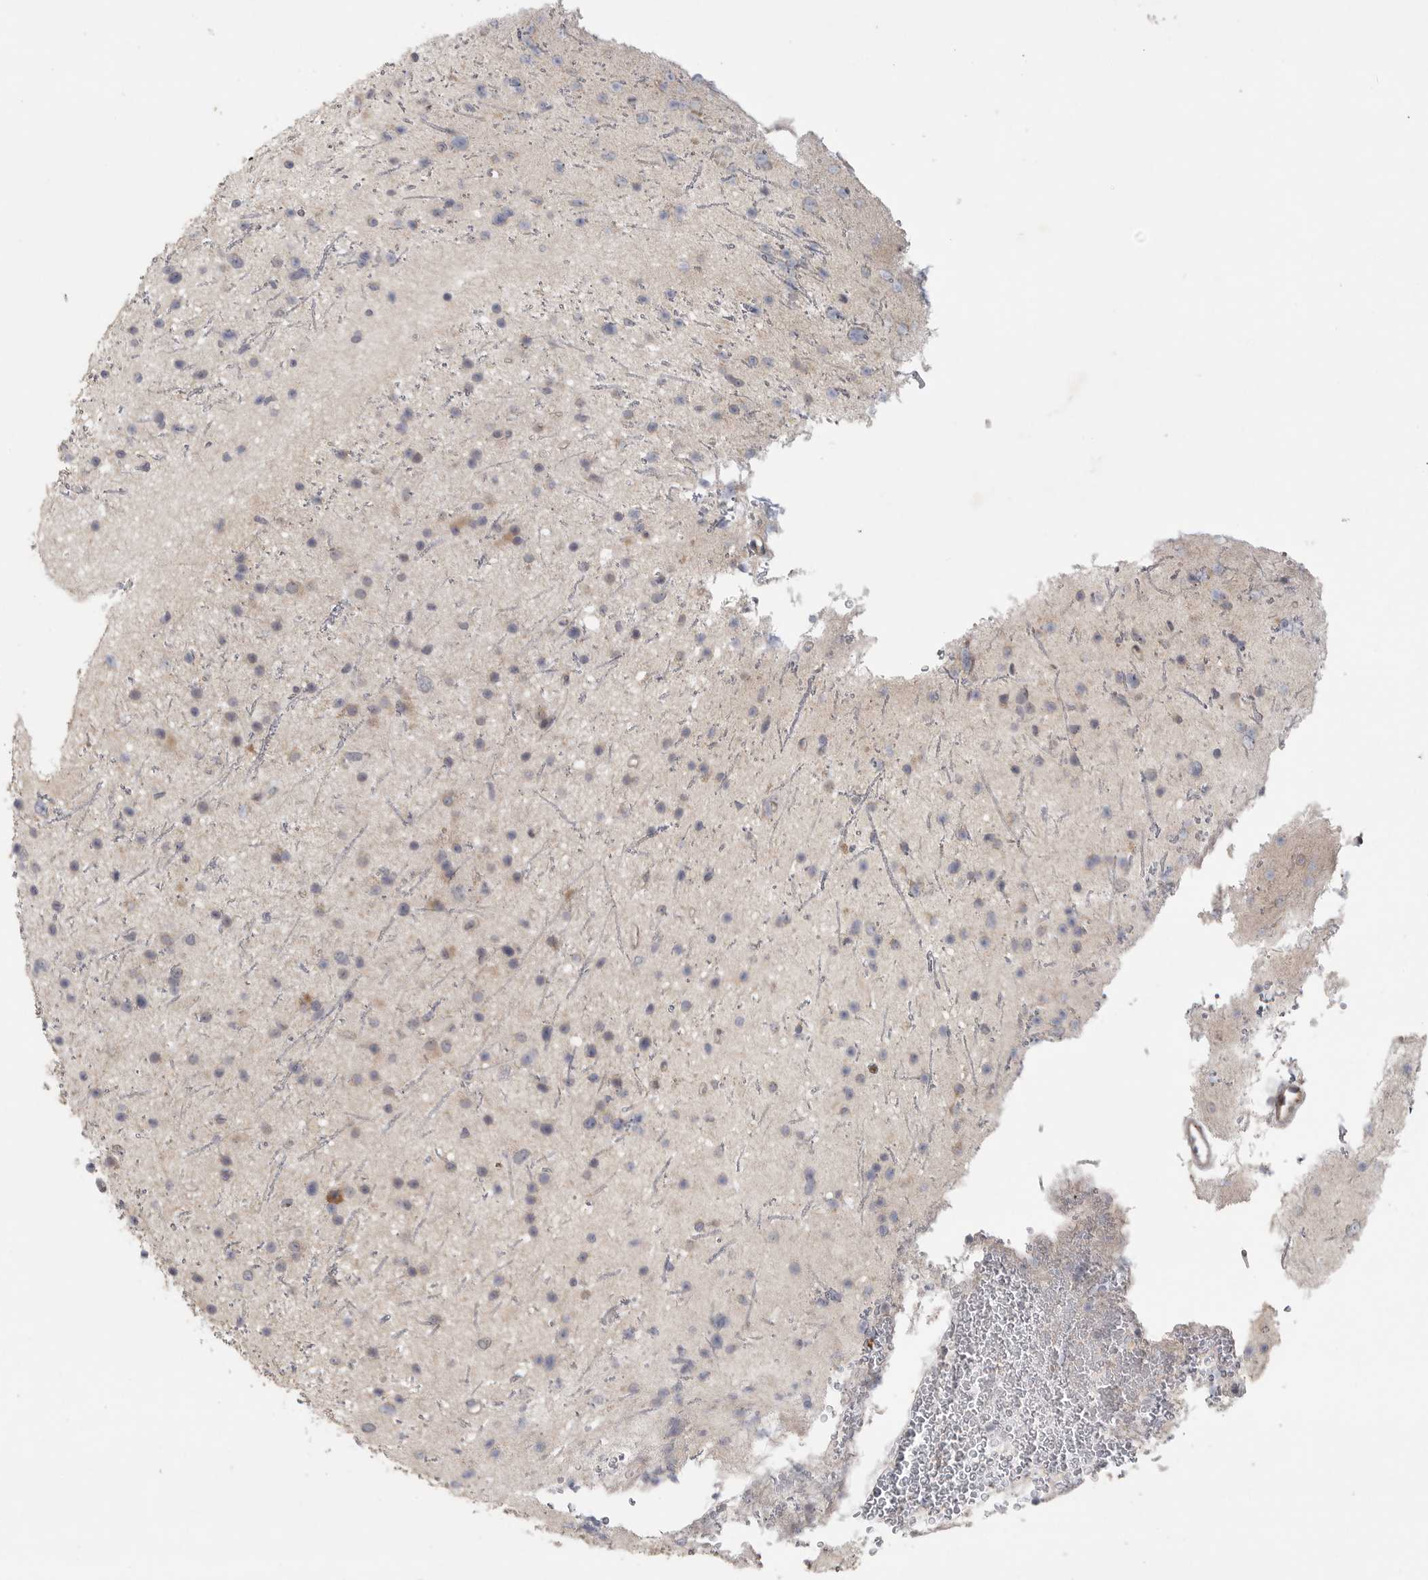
{"staining": {"intensity": "weak", "quantity": "<25%", "location": "cytoplasmic/membranous"}, "tissue": "glioma", "cell_type": "Tumor cells", "image_type": "cancer", "snomed": [{"axis": "morphology", "description": "Glioma, malignant, Low grade"}, {"axis": "topography", "description": "Cerebral cortex"}], "caption": "Tumor cells show no significant expression in glioma. (Stains: DAB IHC with hematoxylin counter stain, Microscopy: brightfield microscopy at high magnification).", "gene": "FBXO43", "patient": {"sex": "female", "age": 39}}